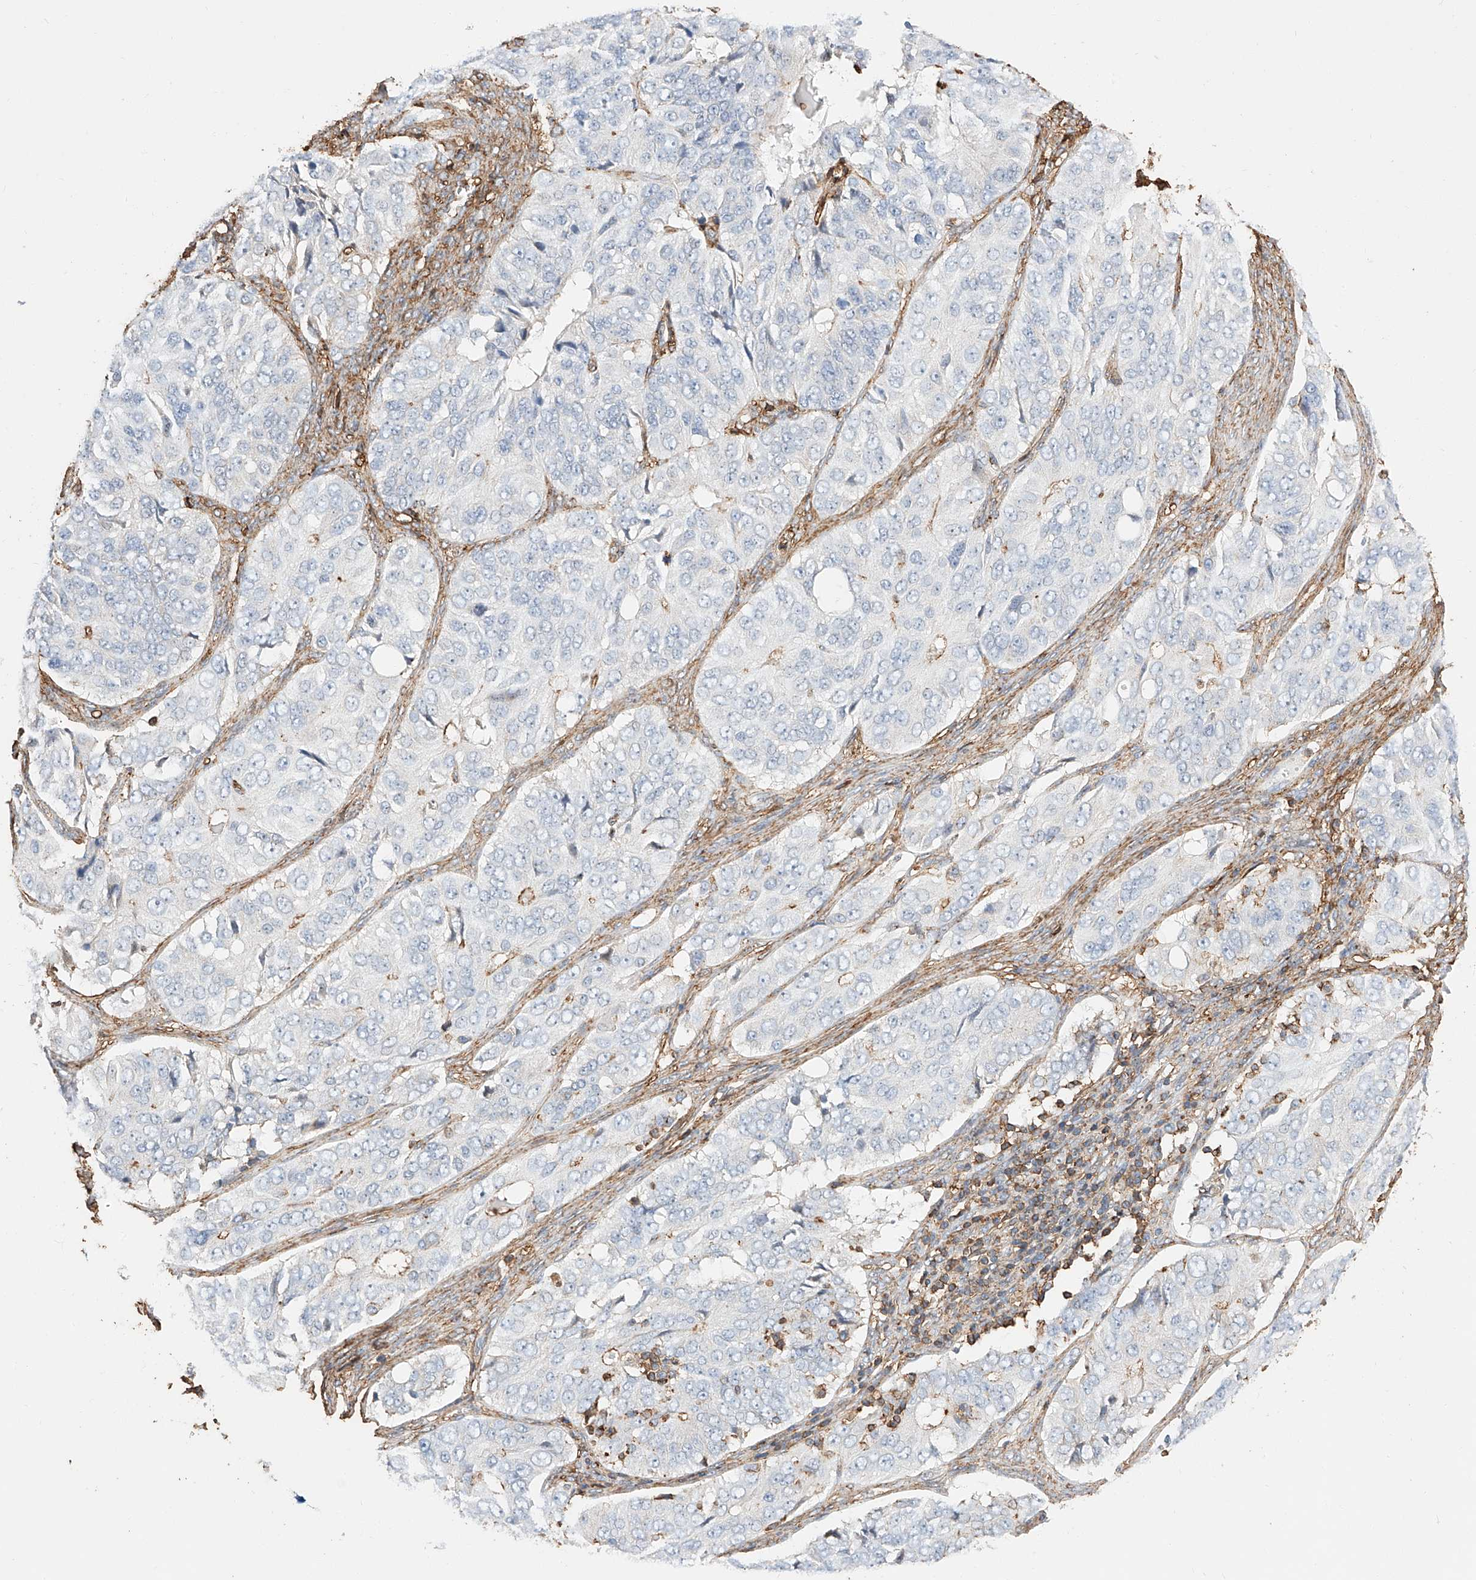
{"staining": {"intensity": "negative", "quantity": "none", "location": "none"}, "tissue": "ovarian cancer", "cell_type": "Tumor cells", "image_type": "cancer", "snomed": [{"axis": "morphology", "description": "Carcinoma, endometroid"}, {"axis": "topography", "description": "Ovary"}], "caption": "Endometroid carcinoma (ovarian) stained for a protein using IHC exhibits no positivity tumor cells.", "gene": "WFS1", "patient": {"sex": "female", "age": 51}}